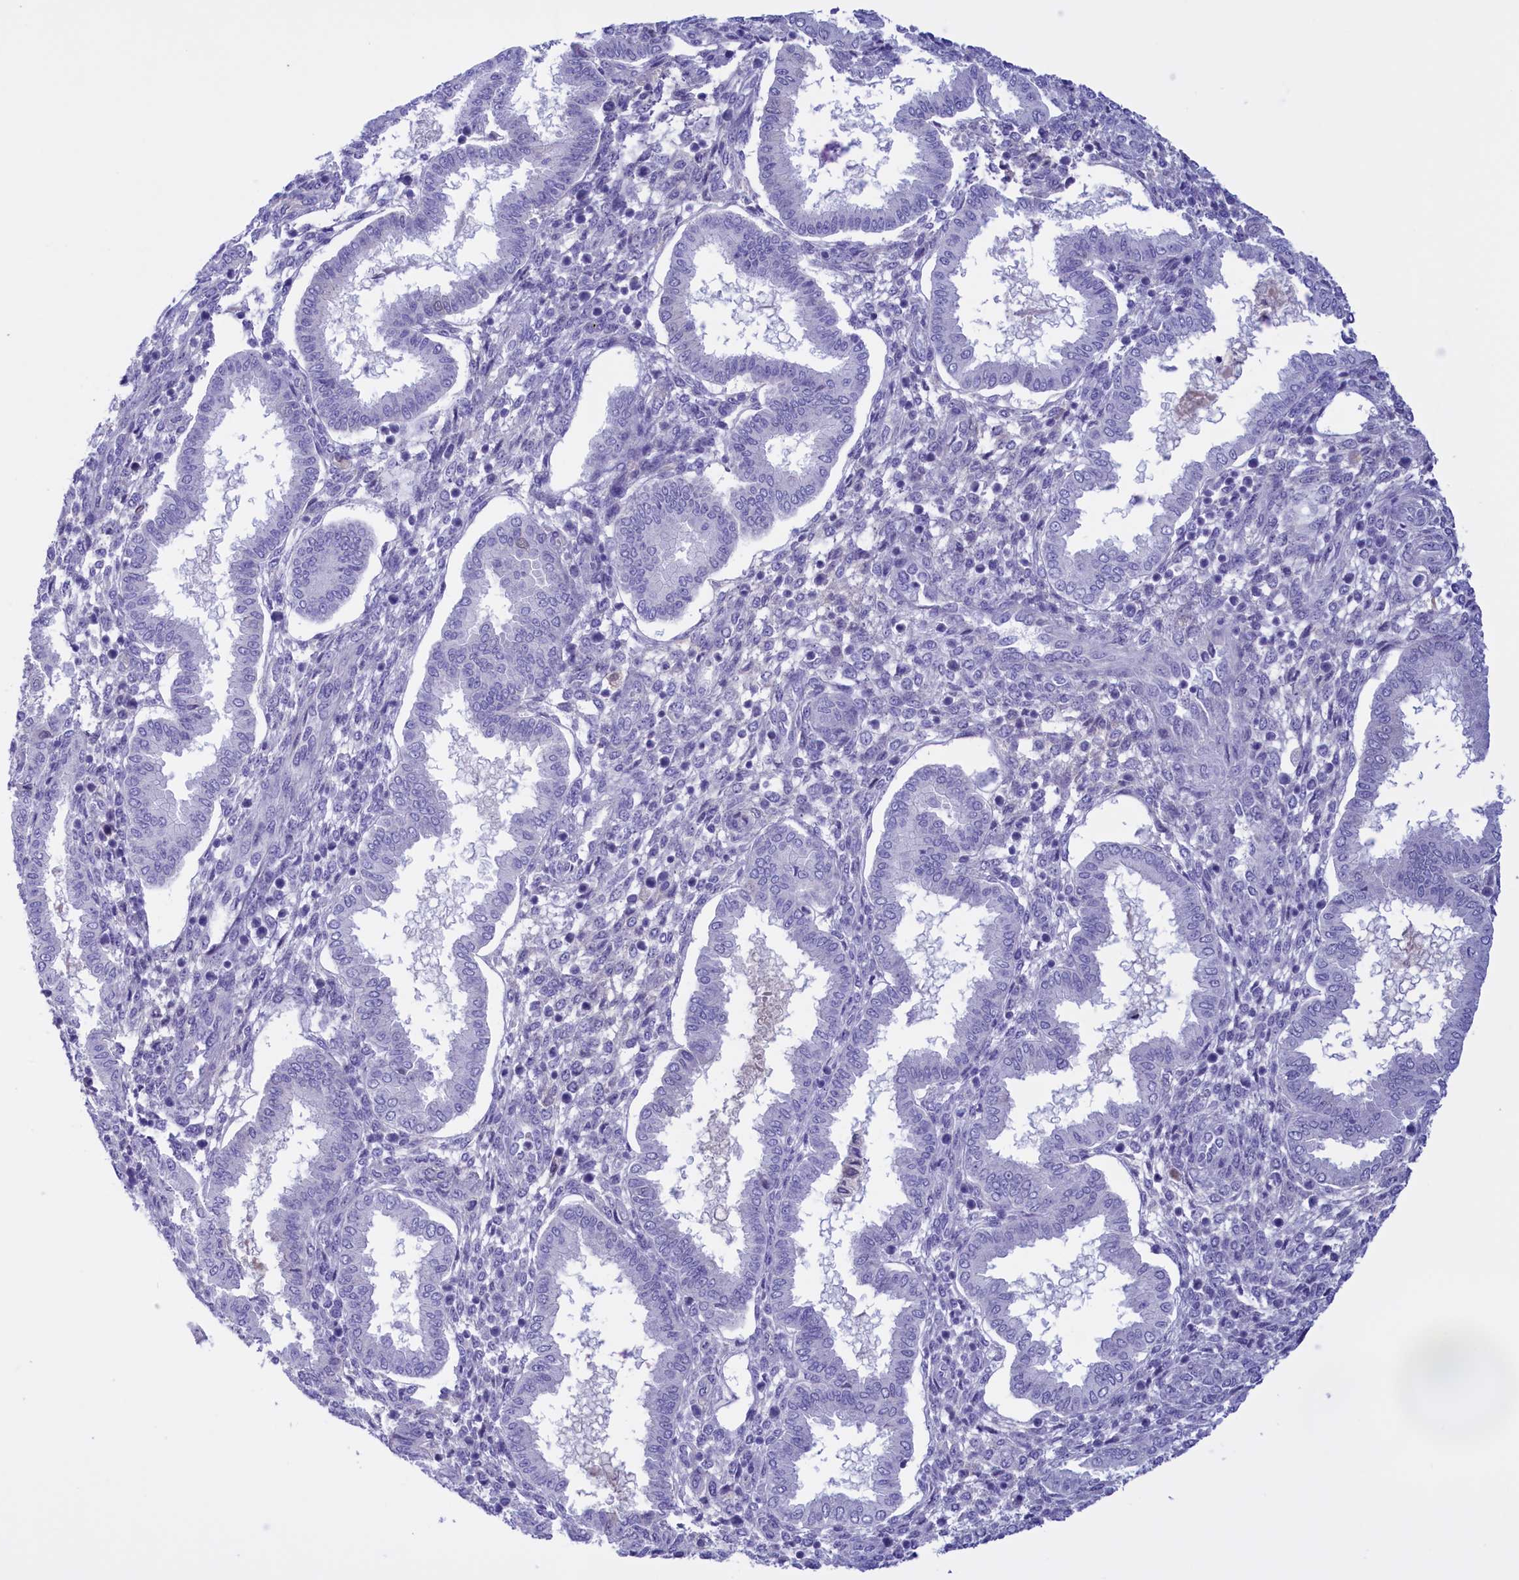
{"staining": {"intensity": "negative", "quantity": "none", "location": "none"}, "tissue": "endometrium", "cell_type": "Cells in endometrial stroma", "image_type": "normal", "snomed": [{"axis": "morphology", "description": "Normal tissue, NOS"}, {"axis": "topography", "description": "Endometrium"}], "caption": "There is no significant expression in cells in endometrial stroma of endometrium. (DAB IHC with hematoxylin counter stain).", "gene": "PROK2", "patient": {"sex": "female", "age": 24}}